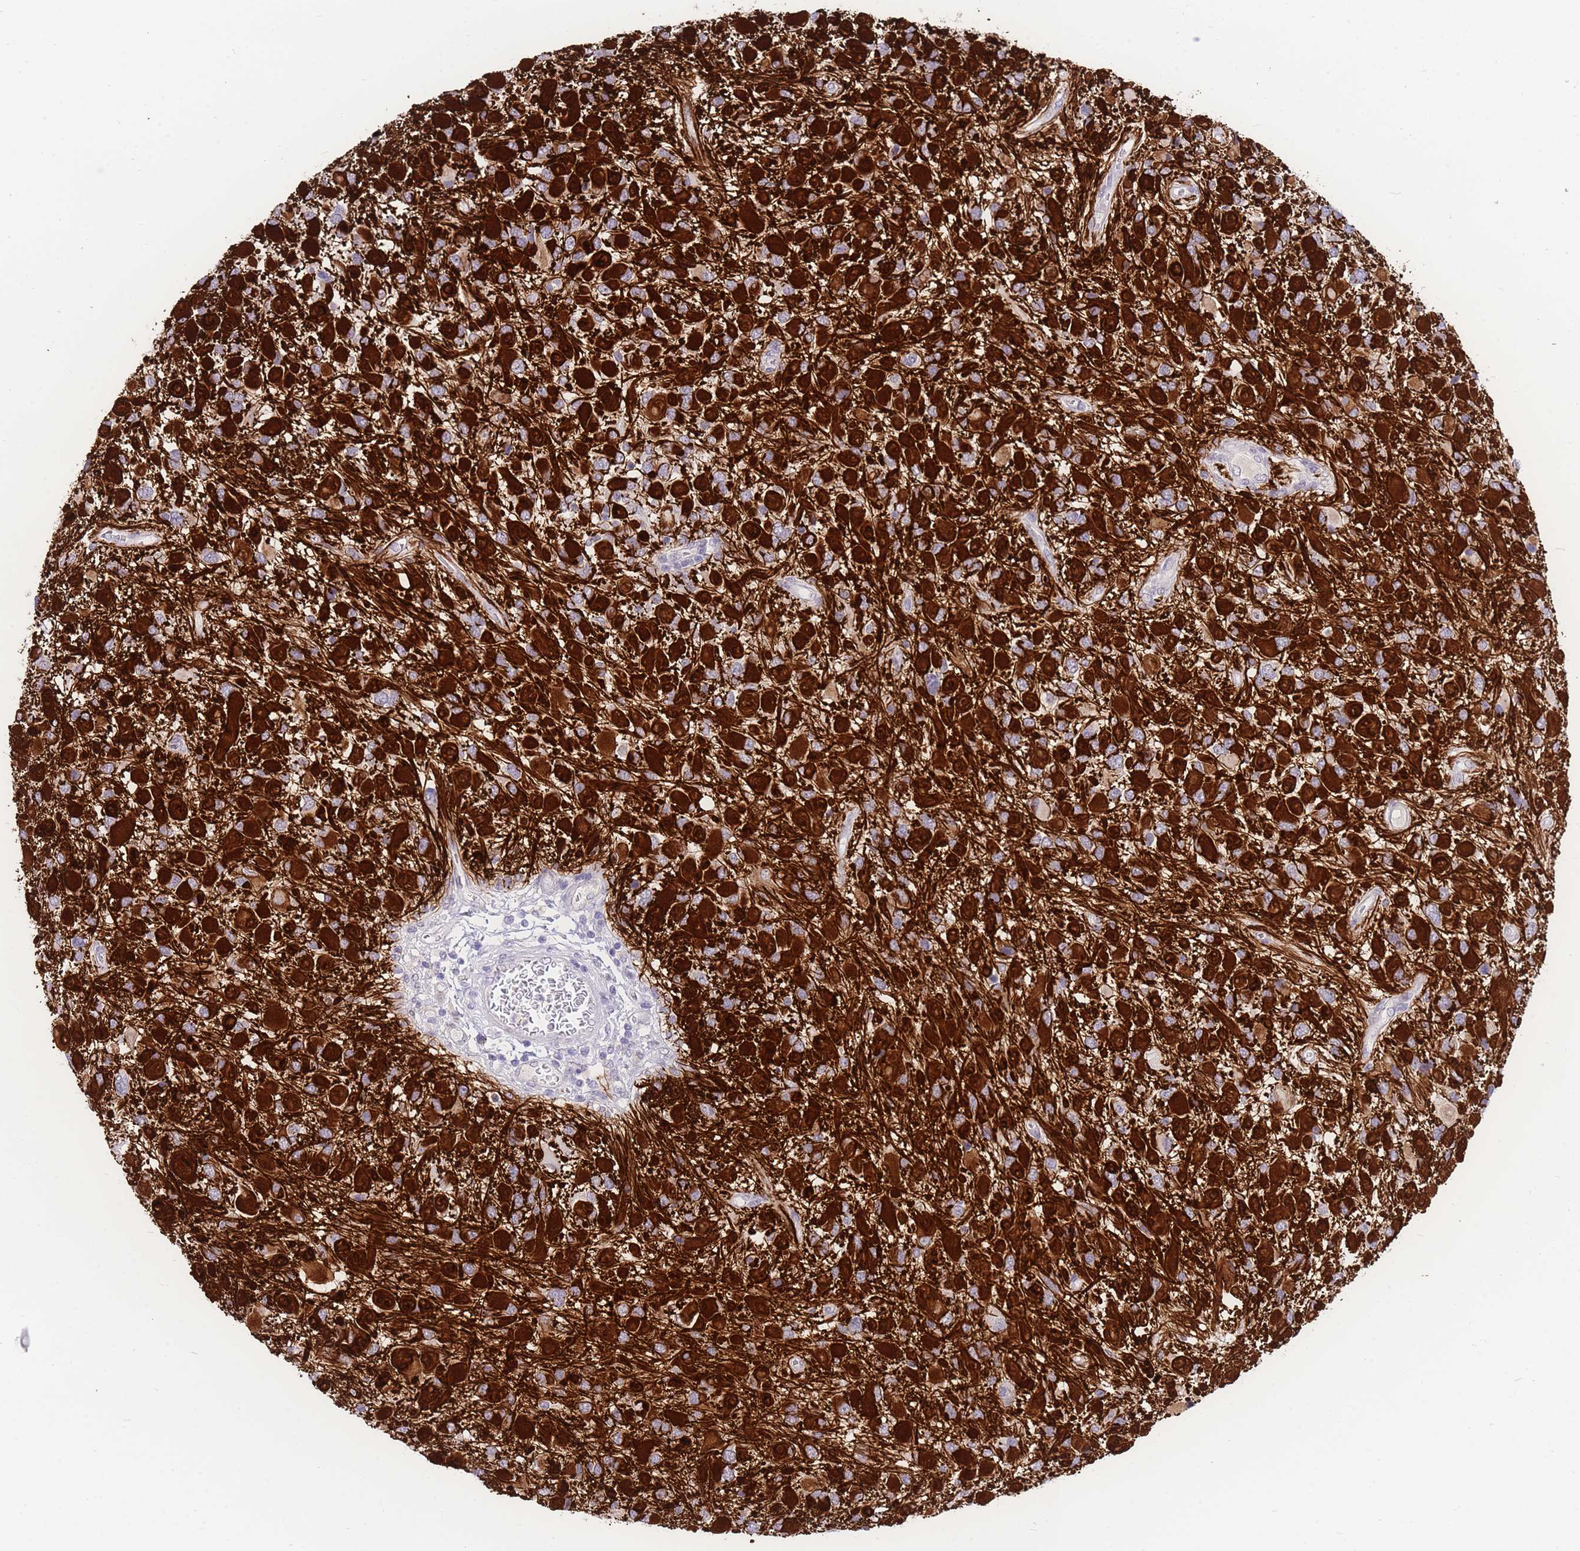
{"staining": {"intensity": "strong", "quantity": ">75%", "location": "cytoplasmic/membranous"}, "tissue": "glioma", "cell_type": "Tumor cells", "image_type": "cancer", "snomed": [{"axis": "morphology", "description": "Glioma, malignant, High grade"}, {"axis": "topography", "description": "Brain"}], "caption": "IHC of human malignant high-grade glioma displays high levels of strong cytoplasmic/membranous staining in about >75% of tumor cells.", "gene": "SHCBP1", "patient": {"sex": "male", "age": 53}}